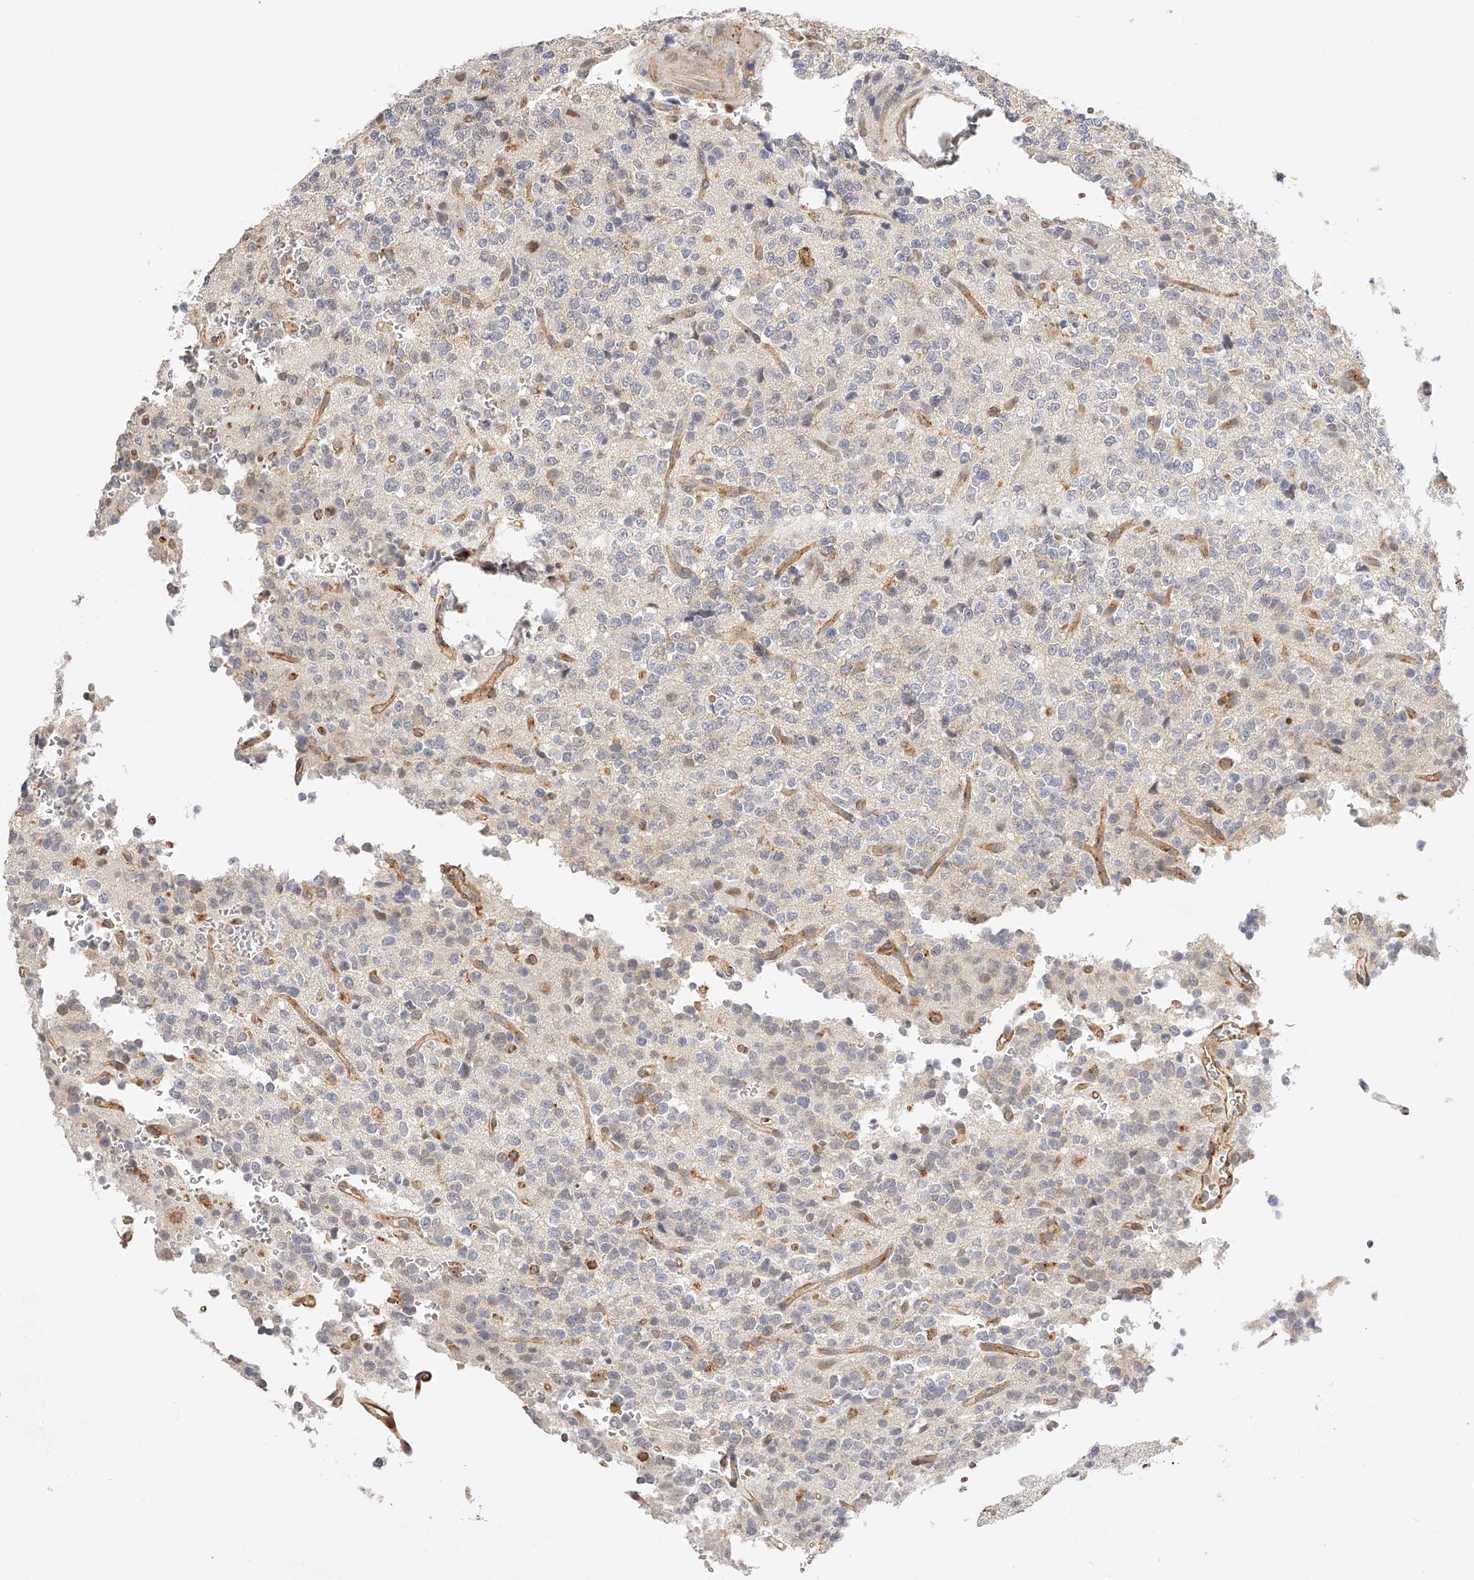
{"staining": {"intensity": "negative", "quantity": "none", "location": "none"}, "tissue": "glioma", "cell_type": "Tumor cells", "image_type": "cancer", "snomed": [{"axis": "morphology", "description": "Glioma, malignant, High grade"}, {"axis": "topography", "description": "Brain"}], "caption": "IHC micrograph of human malignant high-grade glioma stained for a protein (brown), which displays no staining in tumor cells. (DAB IHC with hematoxylin counter stain).", "gene": "SYNC", "patient": {"sex": "female", "age": 62}}